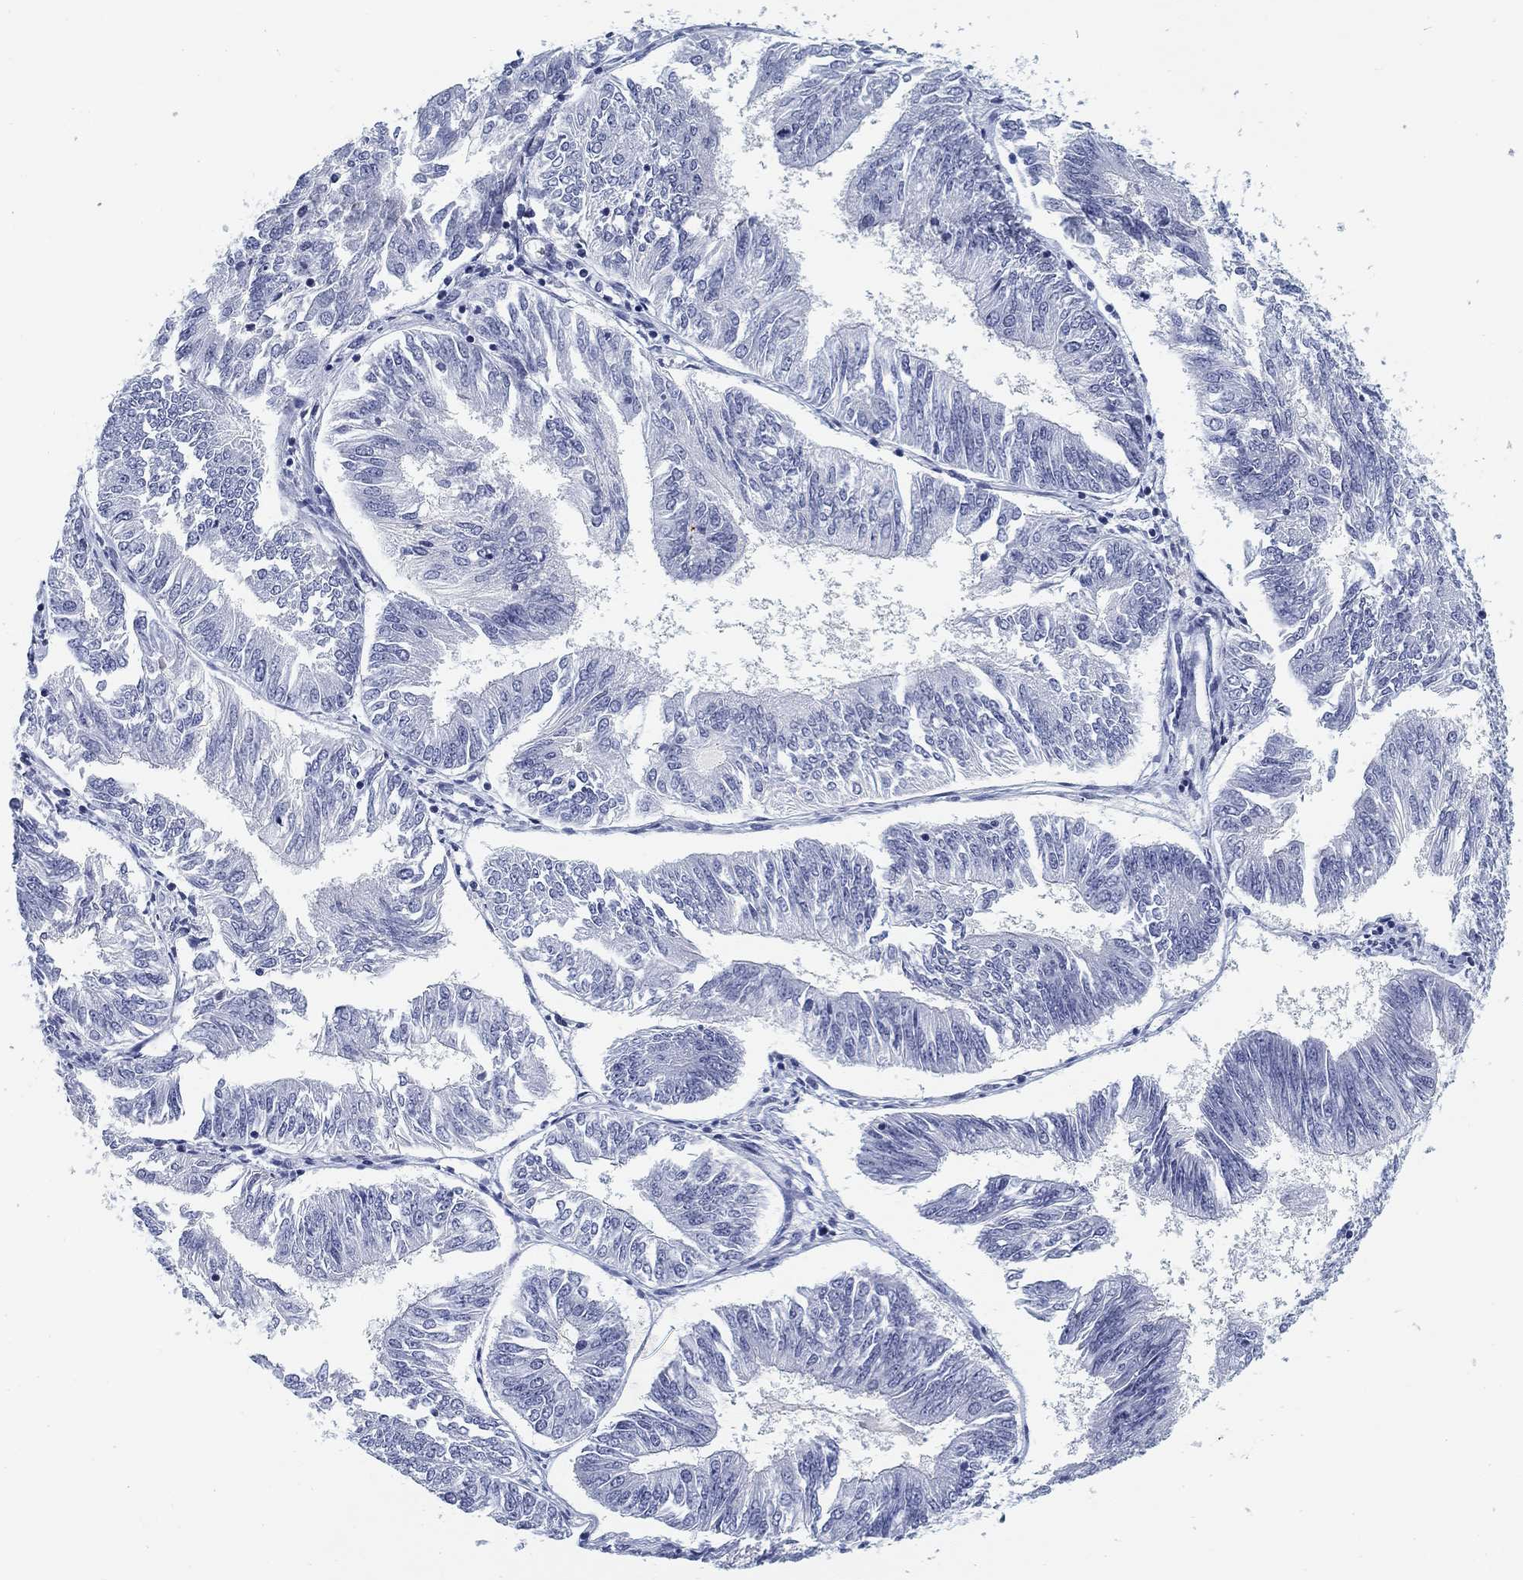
{"staining": {"intensity": "negative", "quantity": "none", "location": "none"}, "tissue": "endometrial cancer", "cell_type": "Tumor cells", "image_type": "cancer", "snomed": [{"axis": "morphology", "description": "Adenocarcinoma, NOS"}, {"axis": "topography", "description": "Endometrium"}], "caption": "This is an immunohistochemistry histopathology image of endometrial cancer (adenocarcinoma). There is no positivity in tumor cells.", "gene": "SLC2A5", "patient": {"sex": "female", "age": 58}}